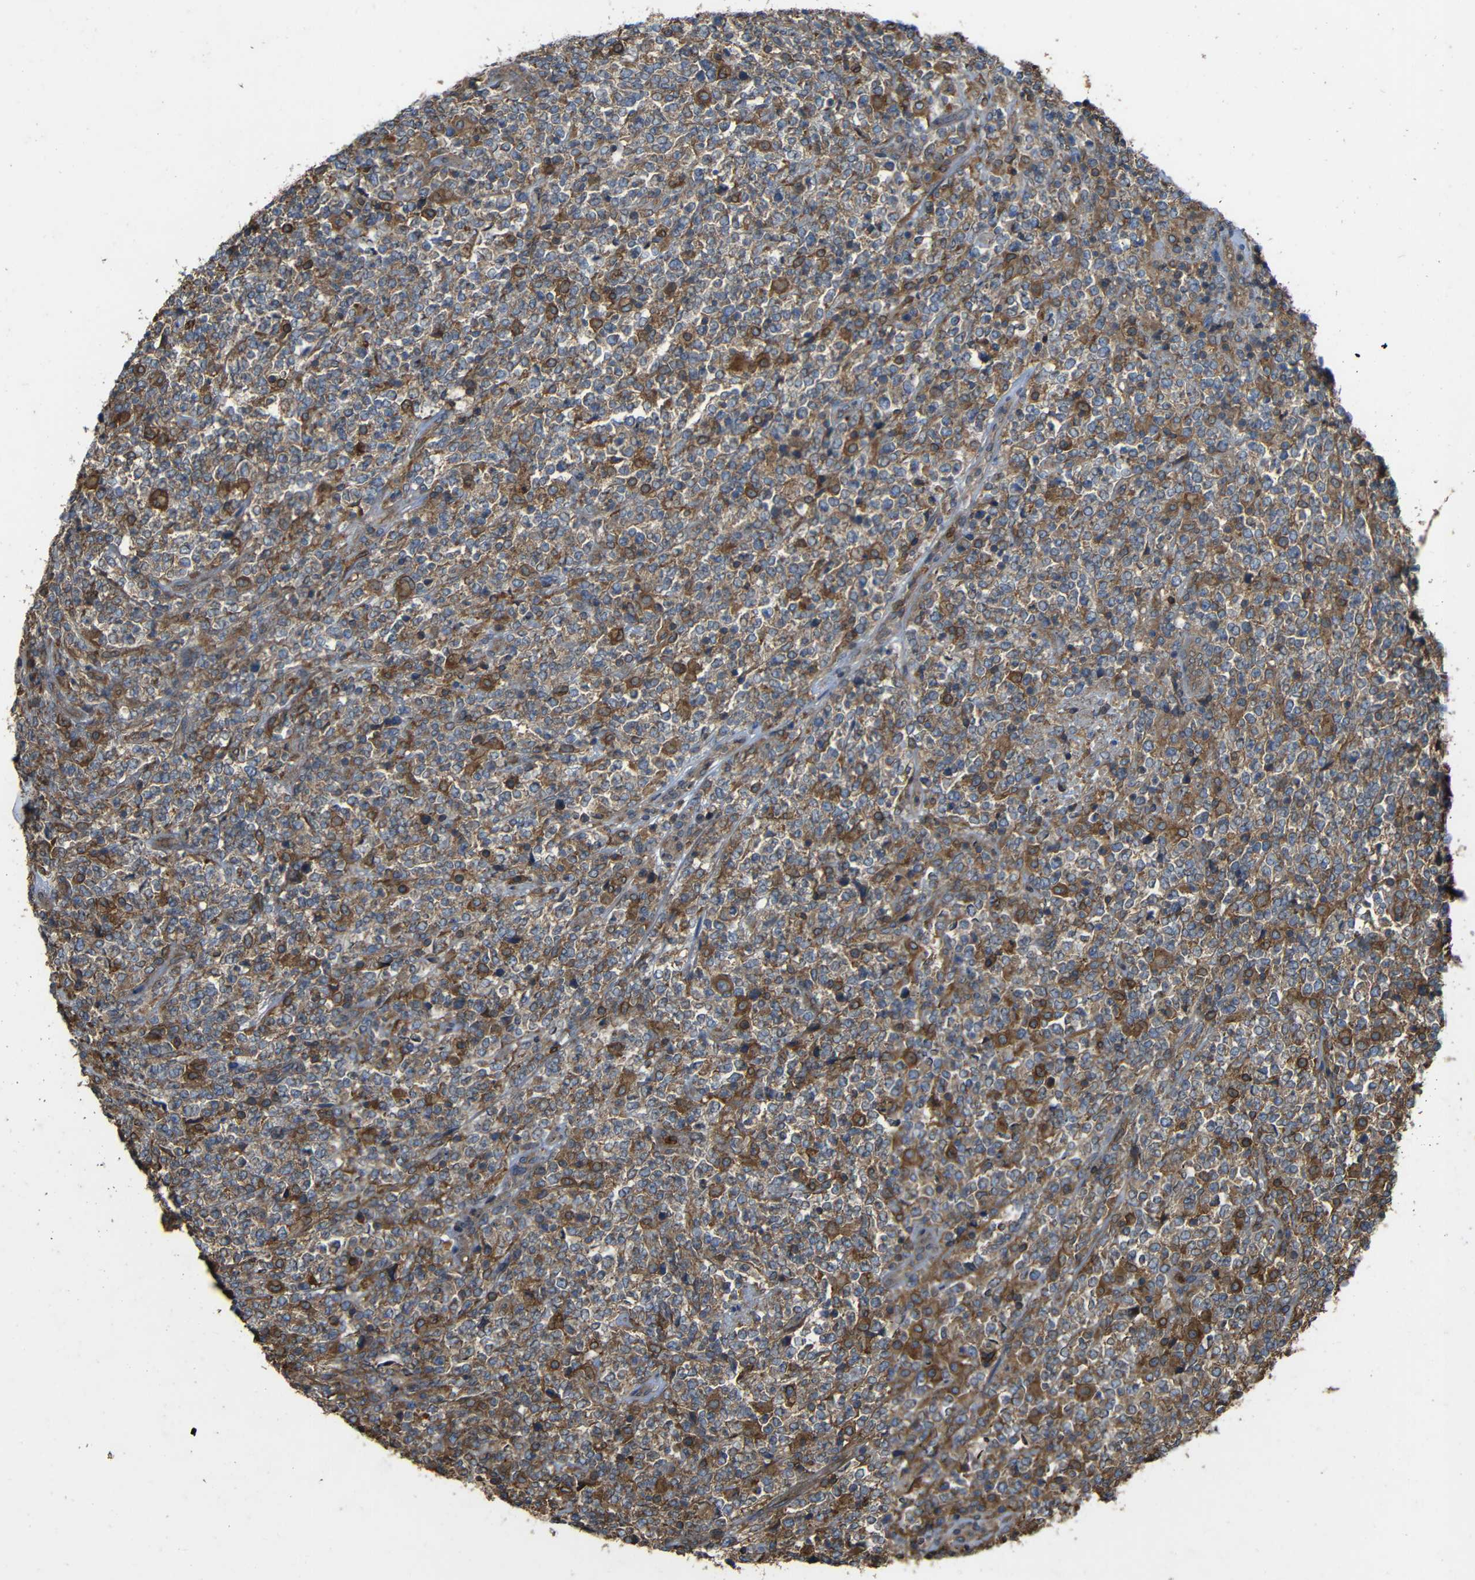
{"staining": {"intensity": "moderate", "quantity": ">75%", "location": "cytoplasmic/membranous"}, "tissue": "lymphoma", "cell_type": "Tumor cells", "image_type": "cancer", "snomed": [{"axis": "morphology", "description": "Malignant lymphoma, non-Hodgkin's type, High grade"}, {"axis": "topography", "description": "Soft tissue"}], "caption": "Protein expression by immunohistochemistry shows moderate cytoplasmic/membranous expression in about >75% of tumor cells in lymphoma.", "gene": "TREM2", "patient": {"sex": "male", "age": 18}}